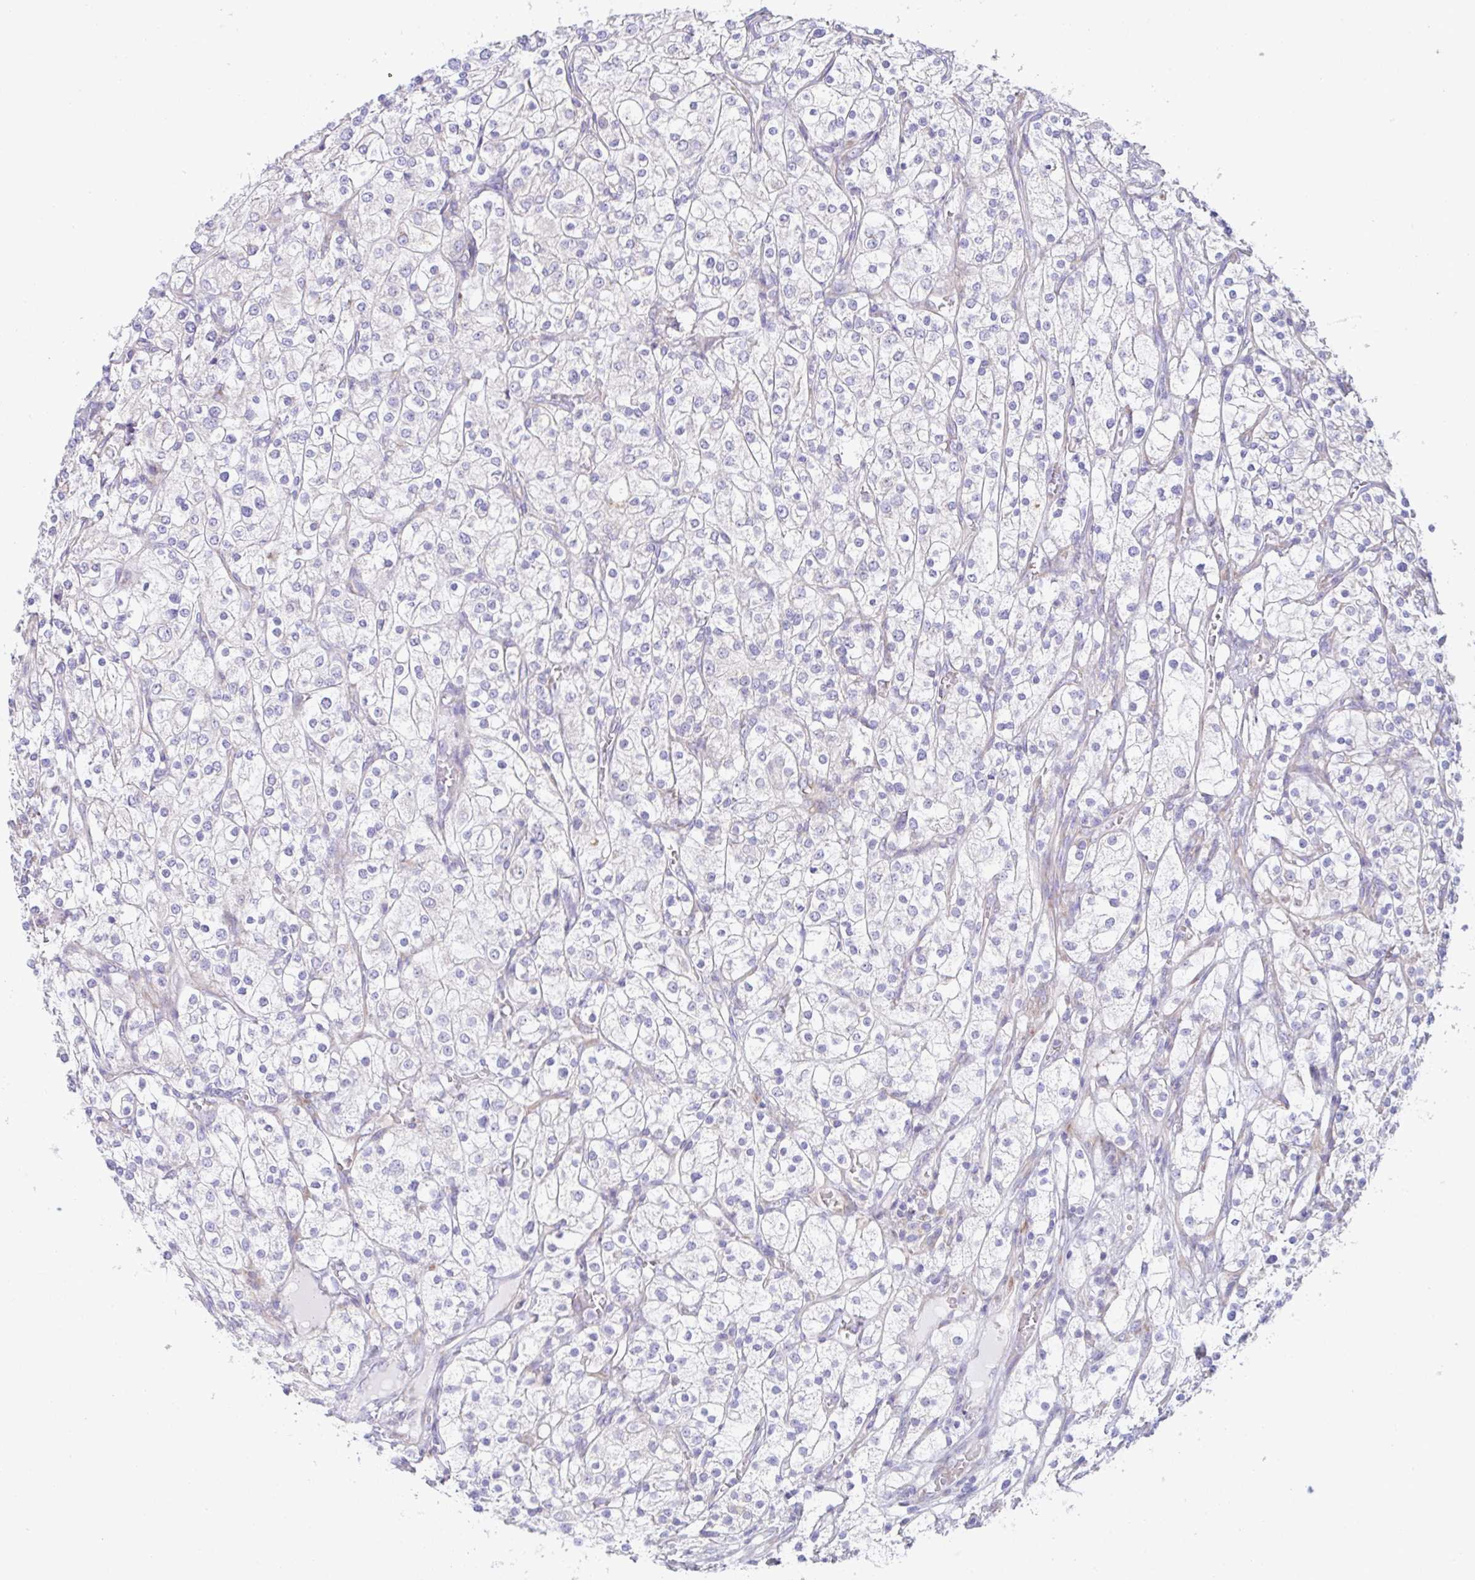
{"staining": {"intensity": "negative", "quantity": "none", "location": "none"}, "tissue": "renal cancer", "cell_type": "Tumor cells", "image_type": "cancer", "snomed": [{"axis": "morphology", "description": "Adenocarcinoma, NOS"}, {"axis": "topography", "description": "Kidney"}], "caption": "Immunohistochemical staining of renal cancer (adenocarcinoma) demonstrates no significant positivity in tumor cells. The staining is performed using DAB brown chromogen with nuclei counter-stained in using hematoxylin.", "gene": "FAU", "patient": {"sex": "male", "age": 80}}